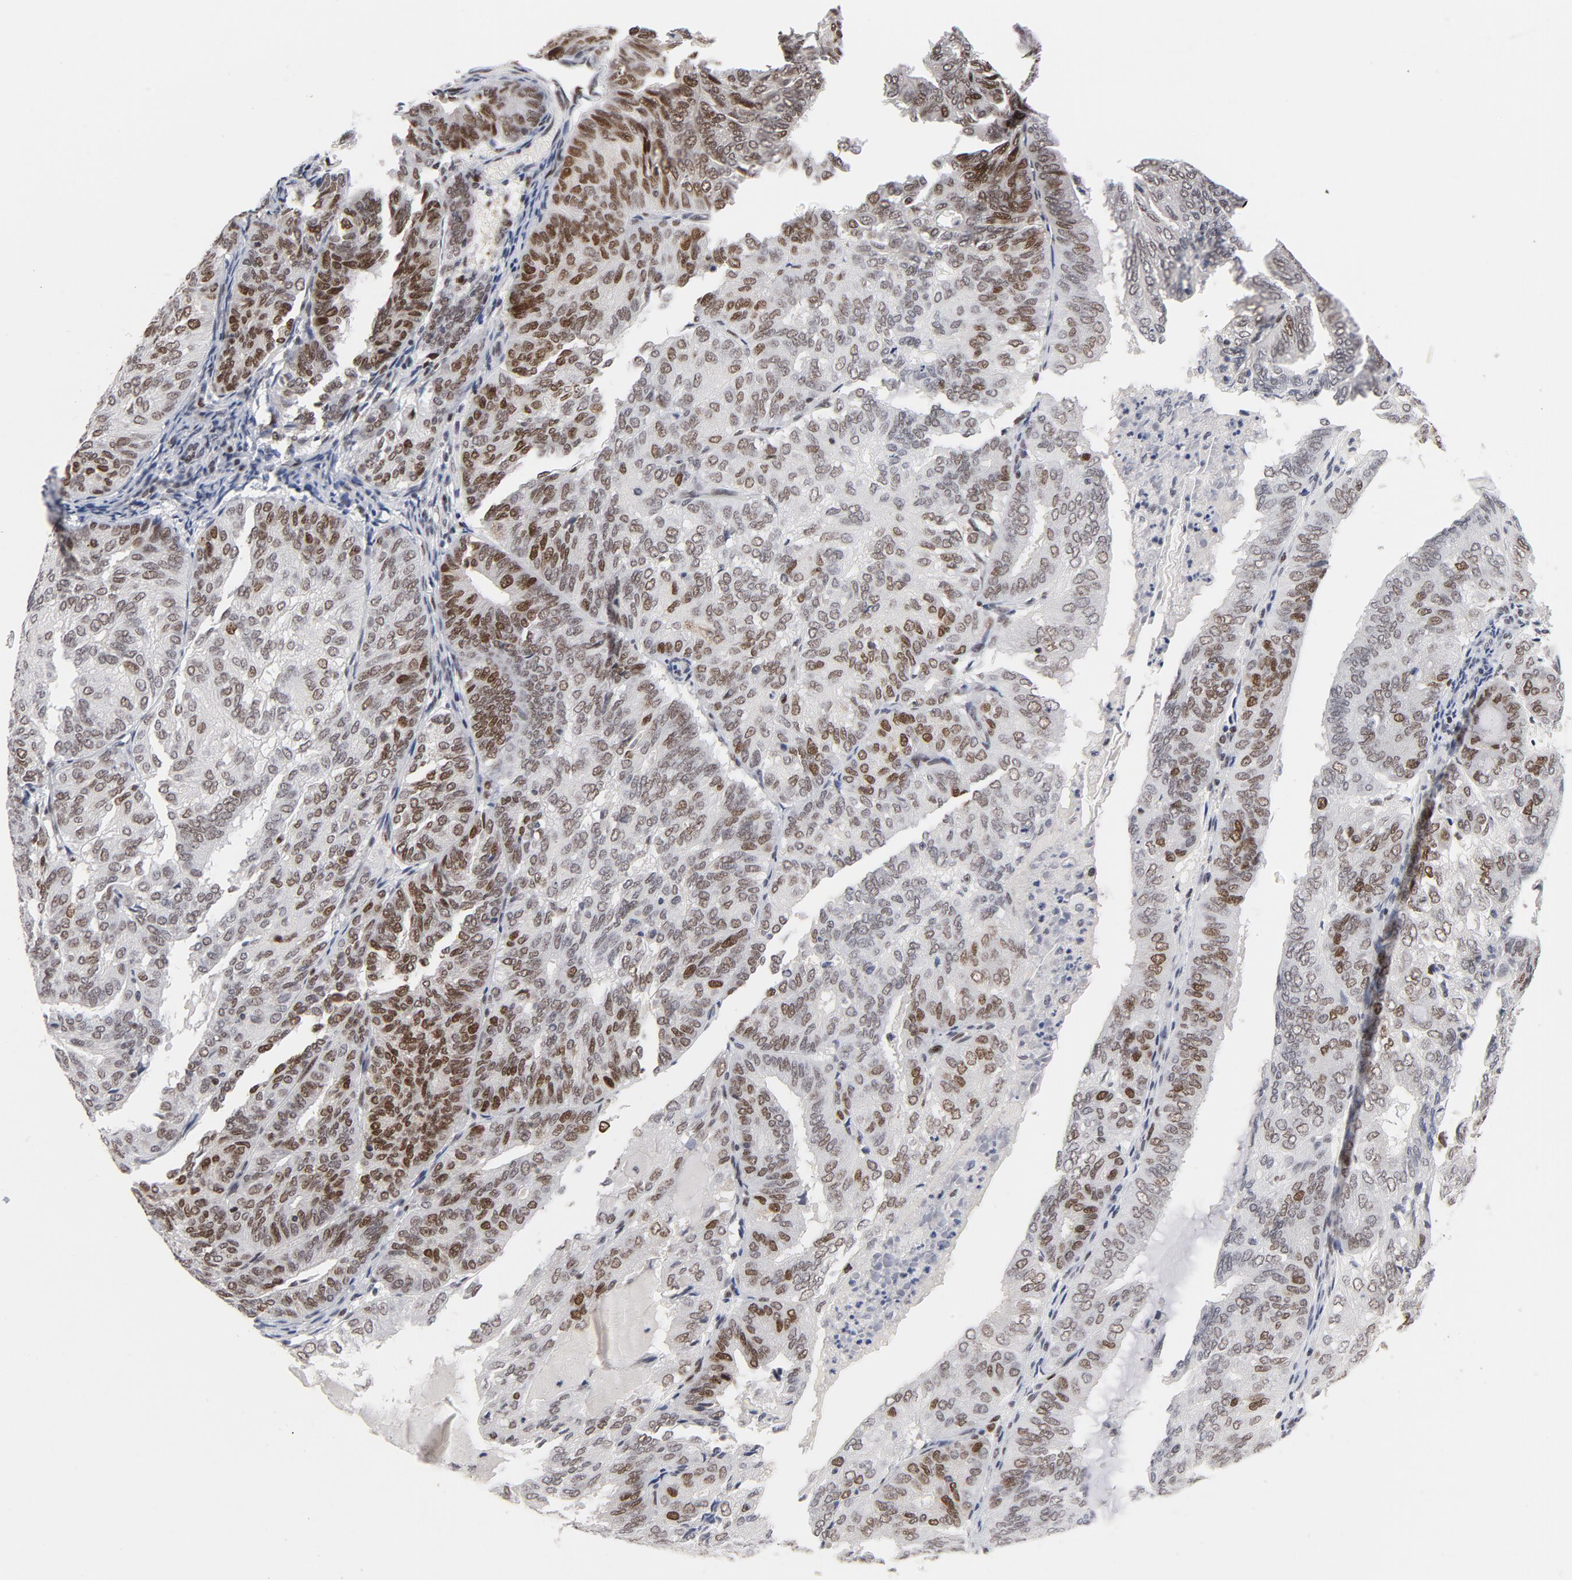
{"staining": {"intensity": "moderate", "quantity": "25%-75%", "location": "nuclear"}, "tissue": "endometrial cancer", "cell_type": "Tumor cells", "image_type": "cancer", "snomed": [{"axis": "morphology", "description": "Adenocarcinoma, NOS"}, {"axis": "topography", "description": "Endometrium"}], "caption": "Moderate nuclear expression is present in about 25%-75% of tumor cells in endometrial cancer. (Stains: DAB (3,3'-diaminobenzidine) in brown, nuclei in blue, Microscopy: brightfield microscopy at high magnification).", "gene": "RFC4", "patient": {"sex": "female", "age": 59}}